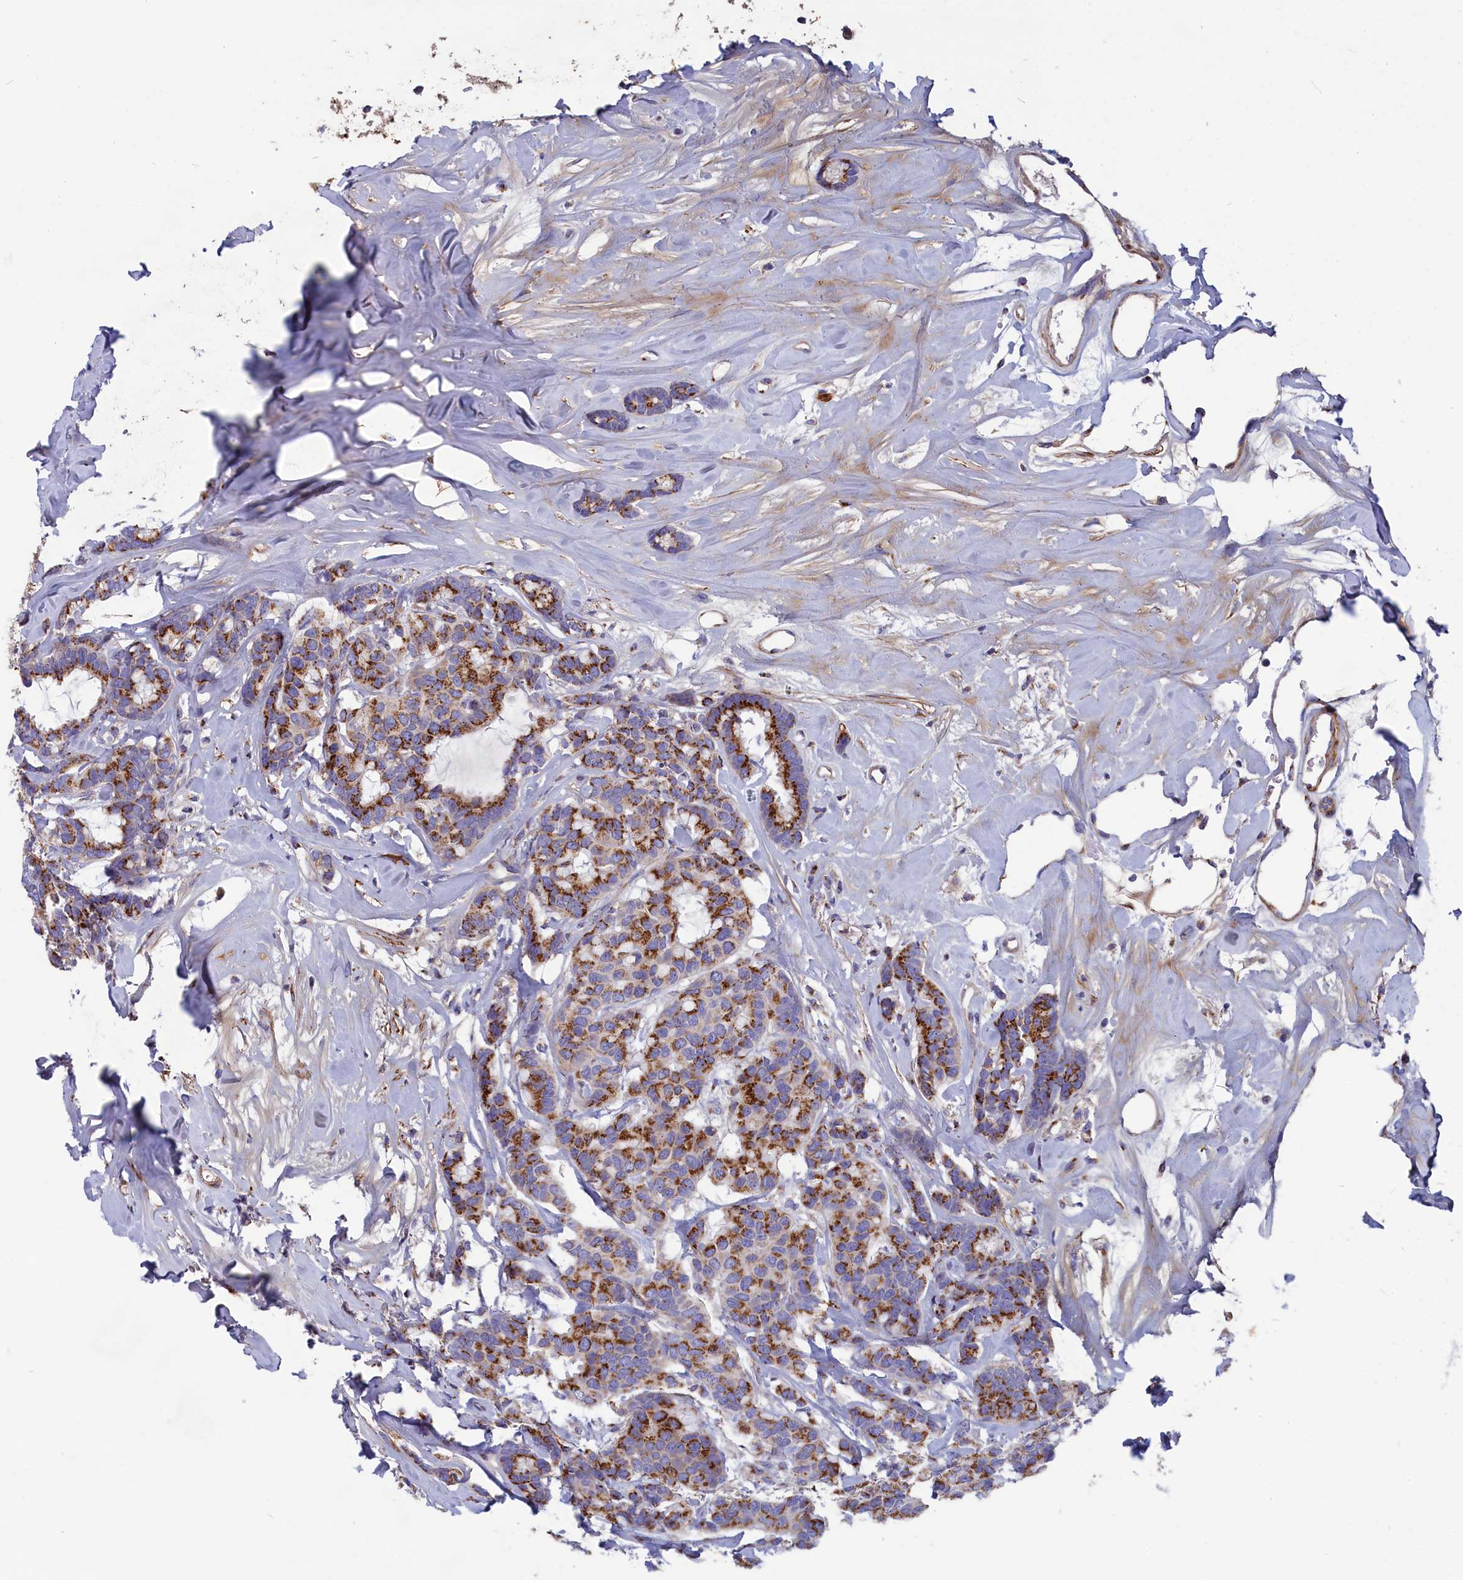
{"staining": {"intensity": "strong", "quantity": "25%-75%", "location": "cytoplasmic/membranous"}, "tissue": "breast cancer", "cell_type": "Tumor cells", "image_type": "cancer", "snomed": [{"axis": "morphology", "description": "Duct carcinoma"}, {"axis": "topography", "description": "Breast"}], "caption": "A histopathology image of breast invasive ductal carcinoma stained for a protein displays strong cytoplasmic/membranous brown staining in tumor cells.", "gene": "TUBGCP4", "patient": {"sex": "female", "age": 87}}